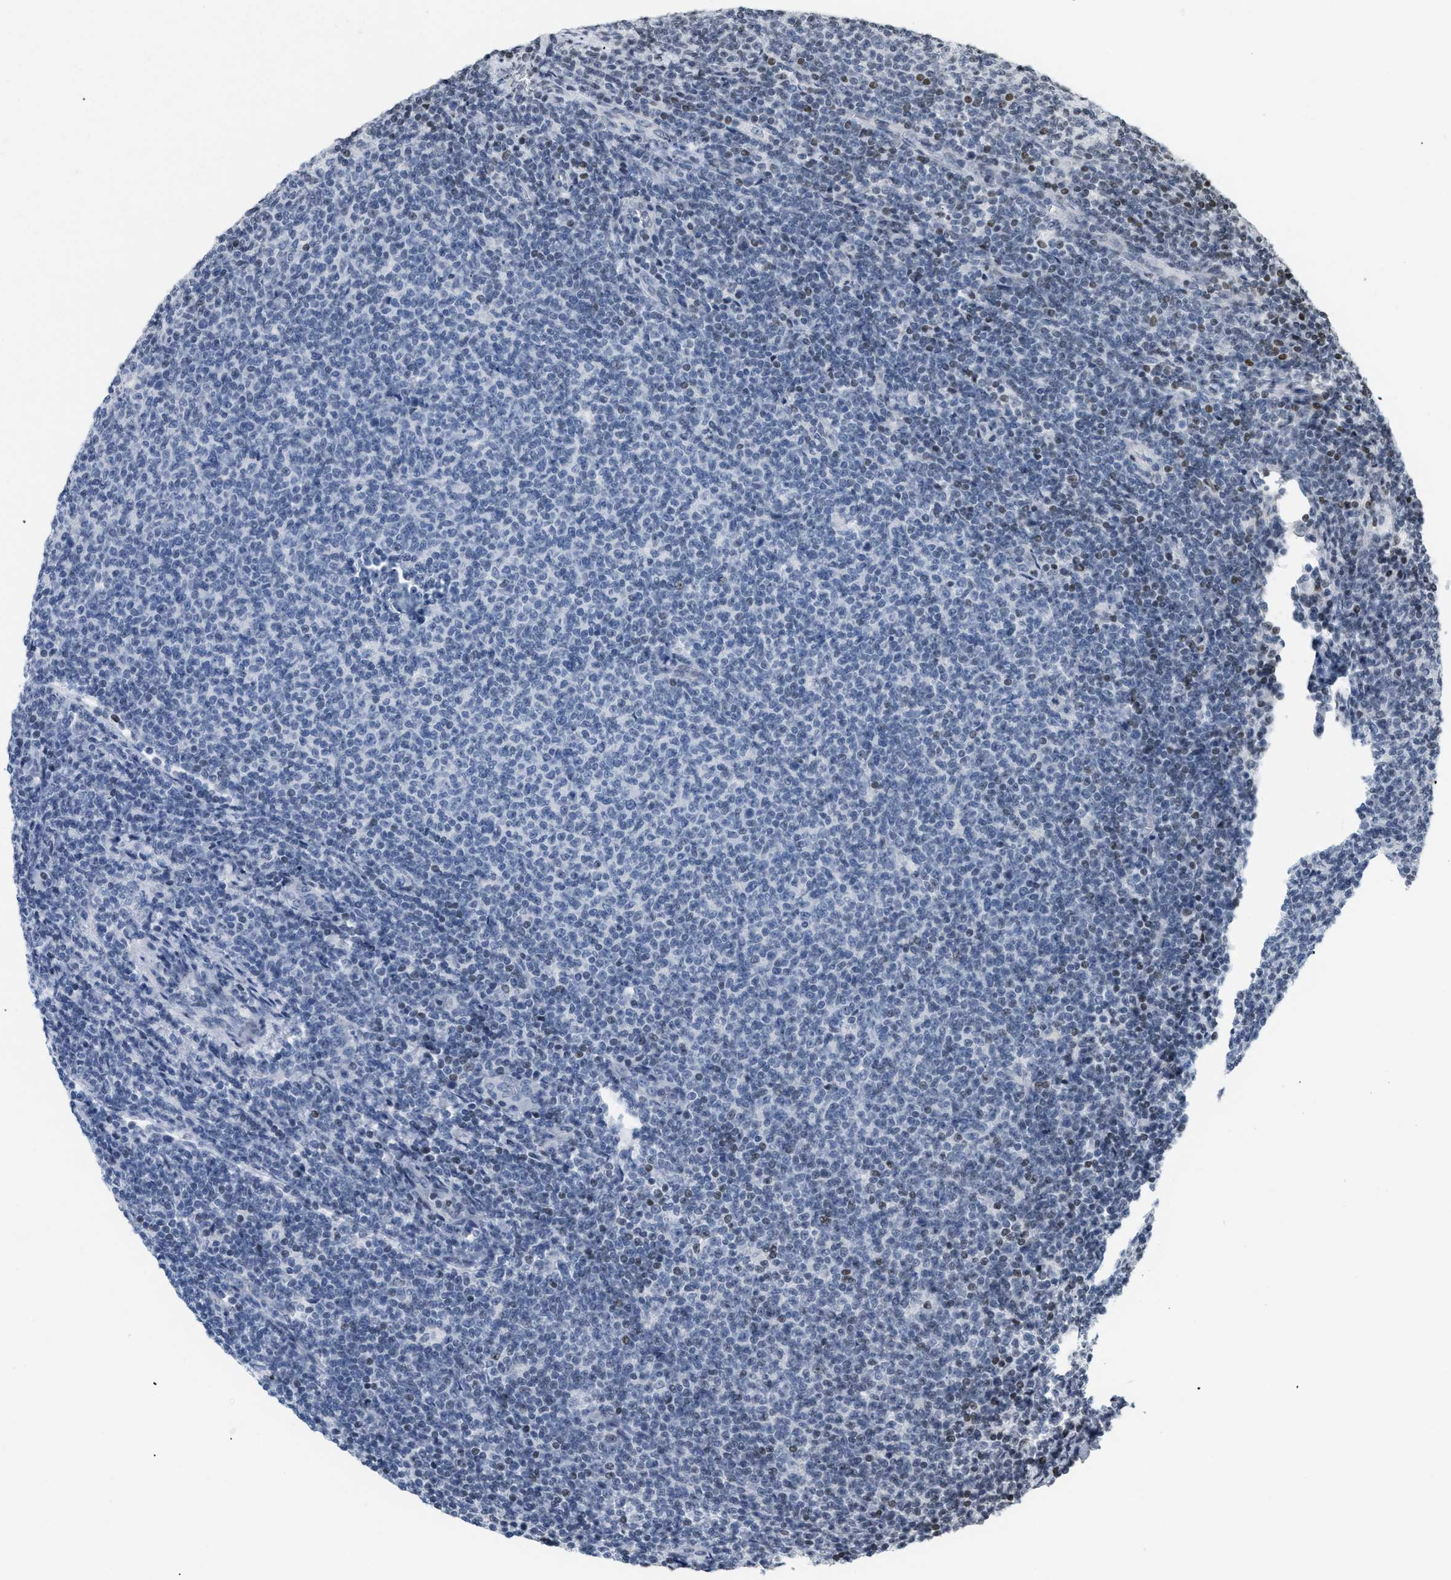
{"staining": {"intensity": "weak", "quantity": "<25%", "location": "nuclear"}, "tissue": "lymphoma", "cell_type": "Tumor cells", "image_type": "cancer", "snomed": [{"axis": "morphology", "description": "Malignant lymphoma, non-Hodgkin's type, Low grade"}, {"axis": "topography", "description": "Lymph node"}], "caption": "DAB (3,3'-diaminobenzidine) immunohistochemical staining of human lymphoma demonstrates no significant expression in tumor cells.", "gene": "HMGN2", "patient": {"sex": "male", "age": 66}}